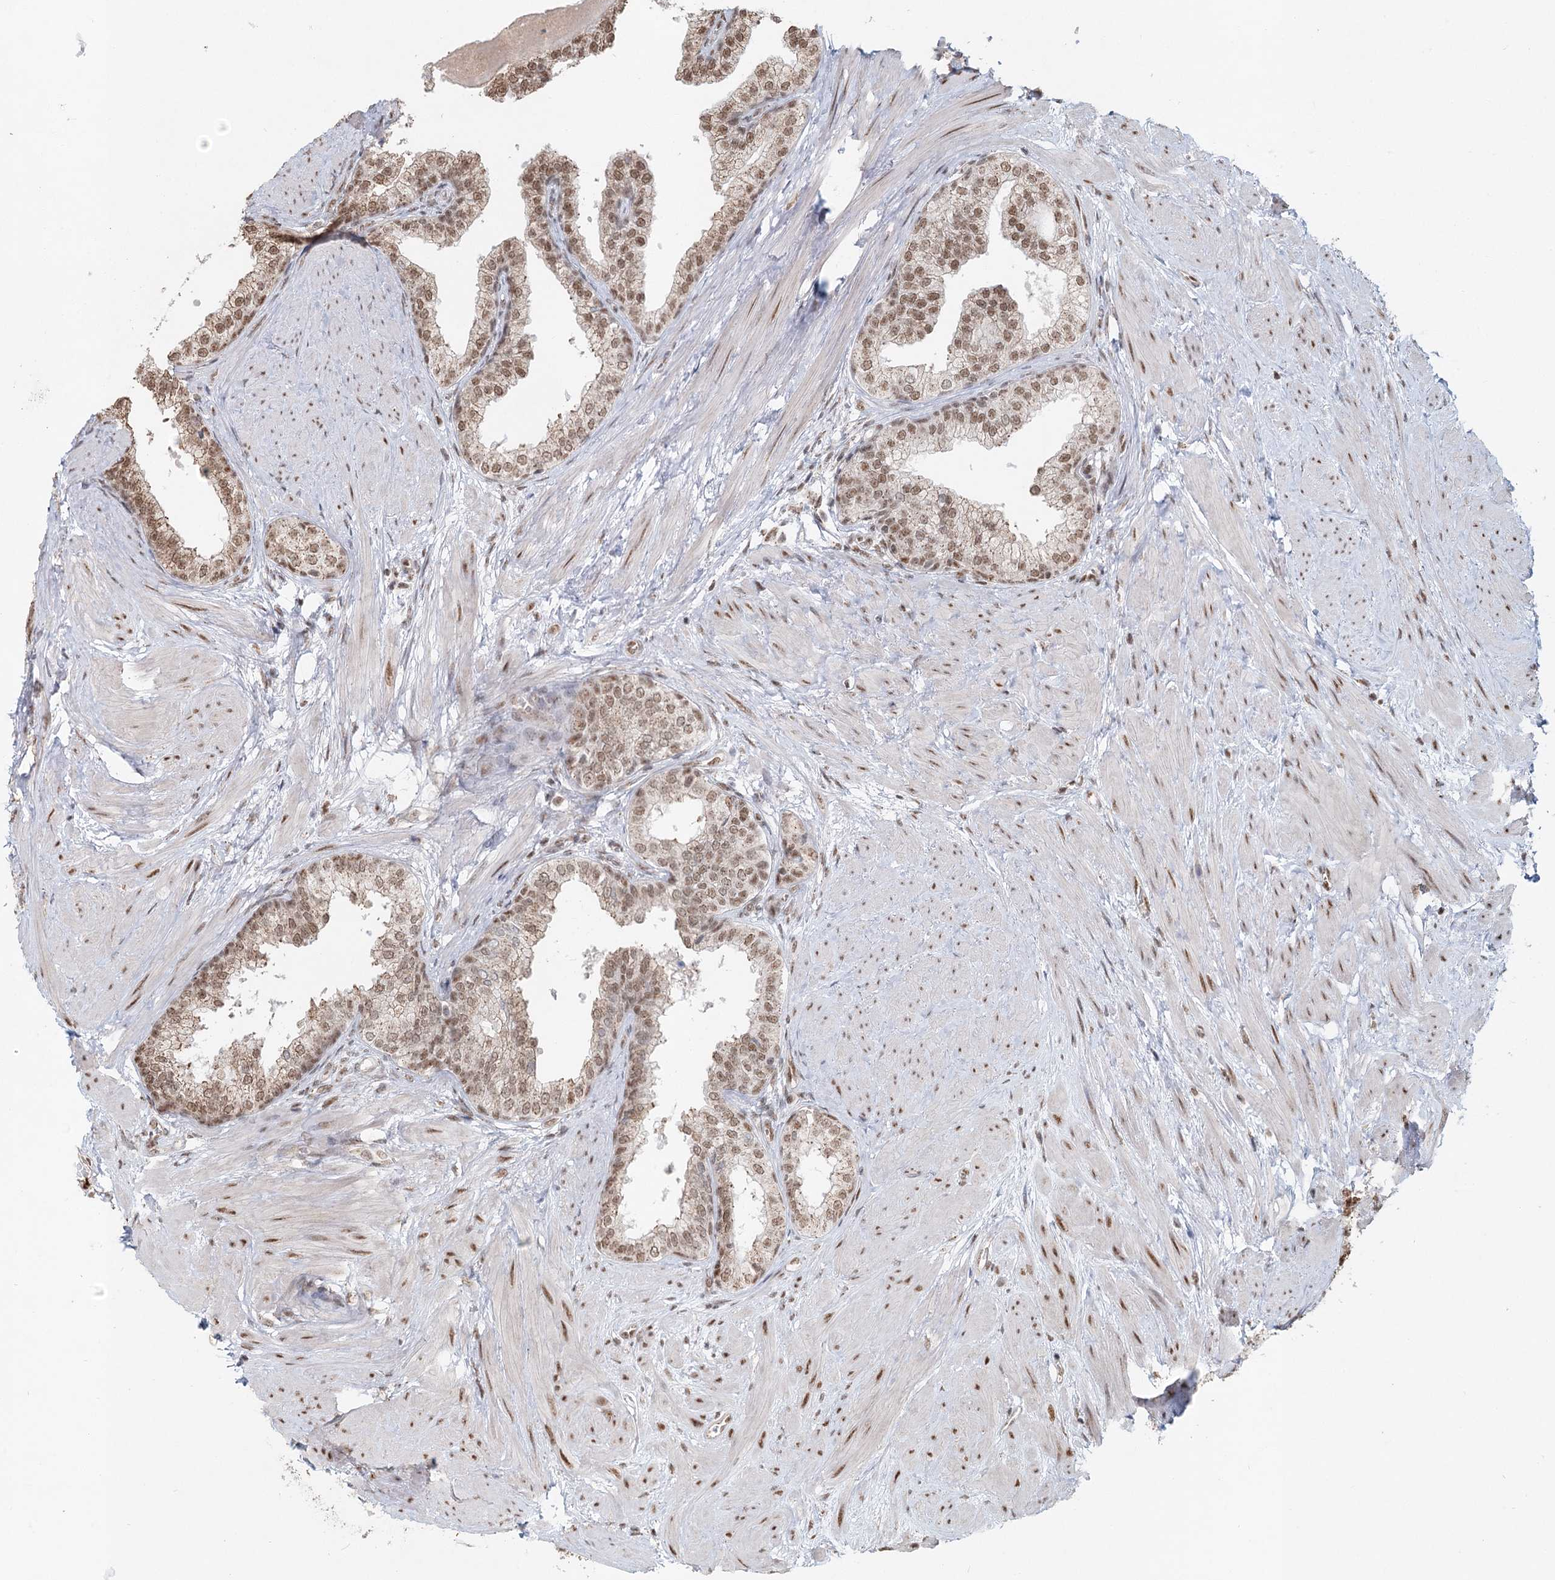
{"staining": {"intensity": "moderate", "quantity": ">75%", "location": "nuclear"}, "tissue": "prostate", "cell_type": "Glandular cells", "image_type": "normal", "snomed": [{"axis": "morphology", "description": "Normal tissue, NOS"}, {"axis": "topography", "description": "Prostate"}], "caption": "Moderate nuclear positivity is seen in about >75% of glandular cells in benign prostate. Nuclei are stained in blue.", "gene": "GPALPP1", "patient": {"sex": "male", "age": 48}}